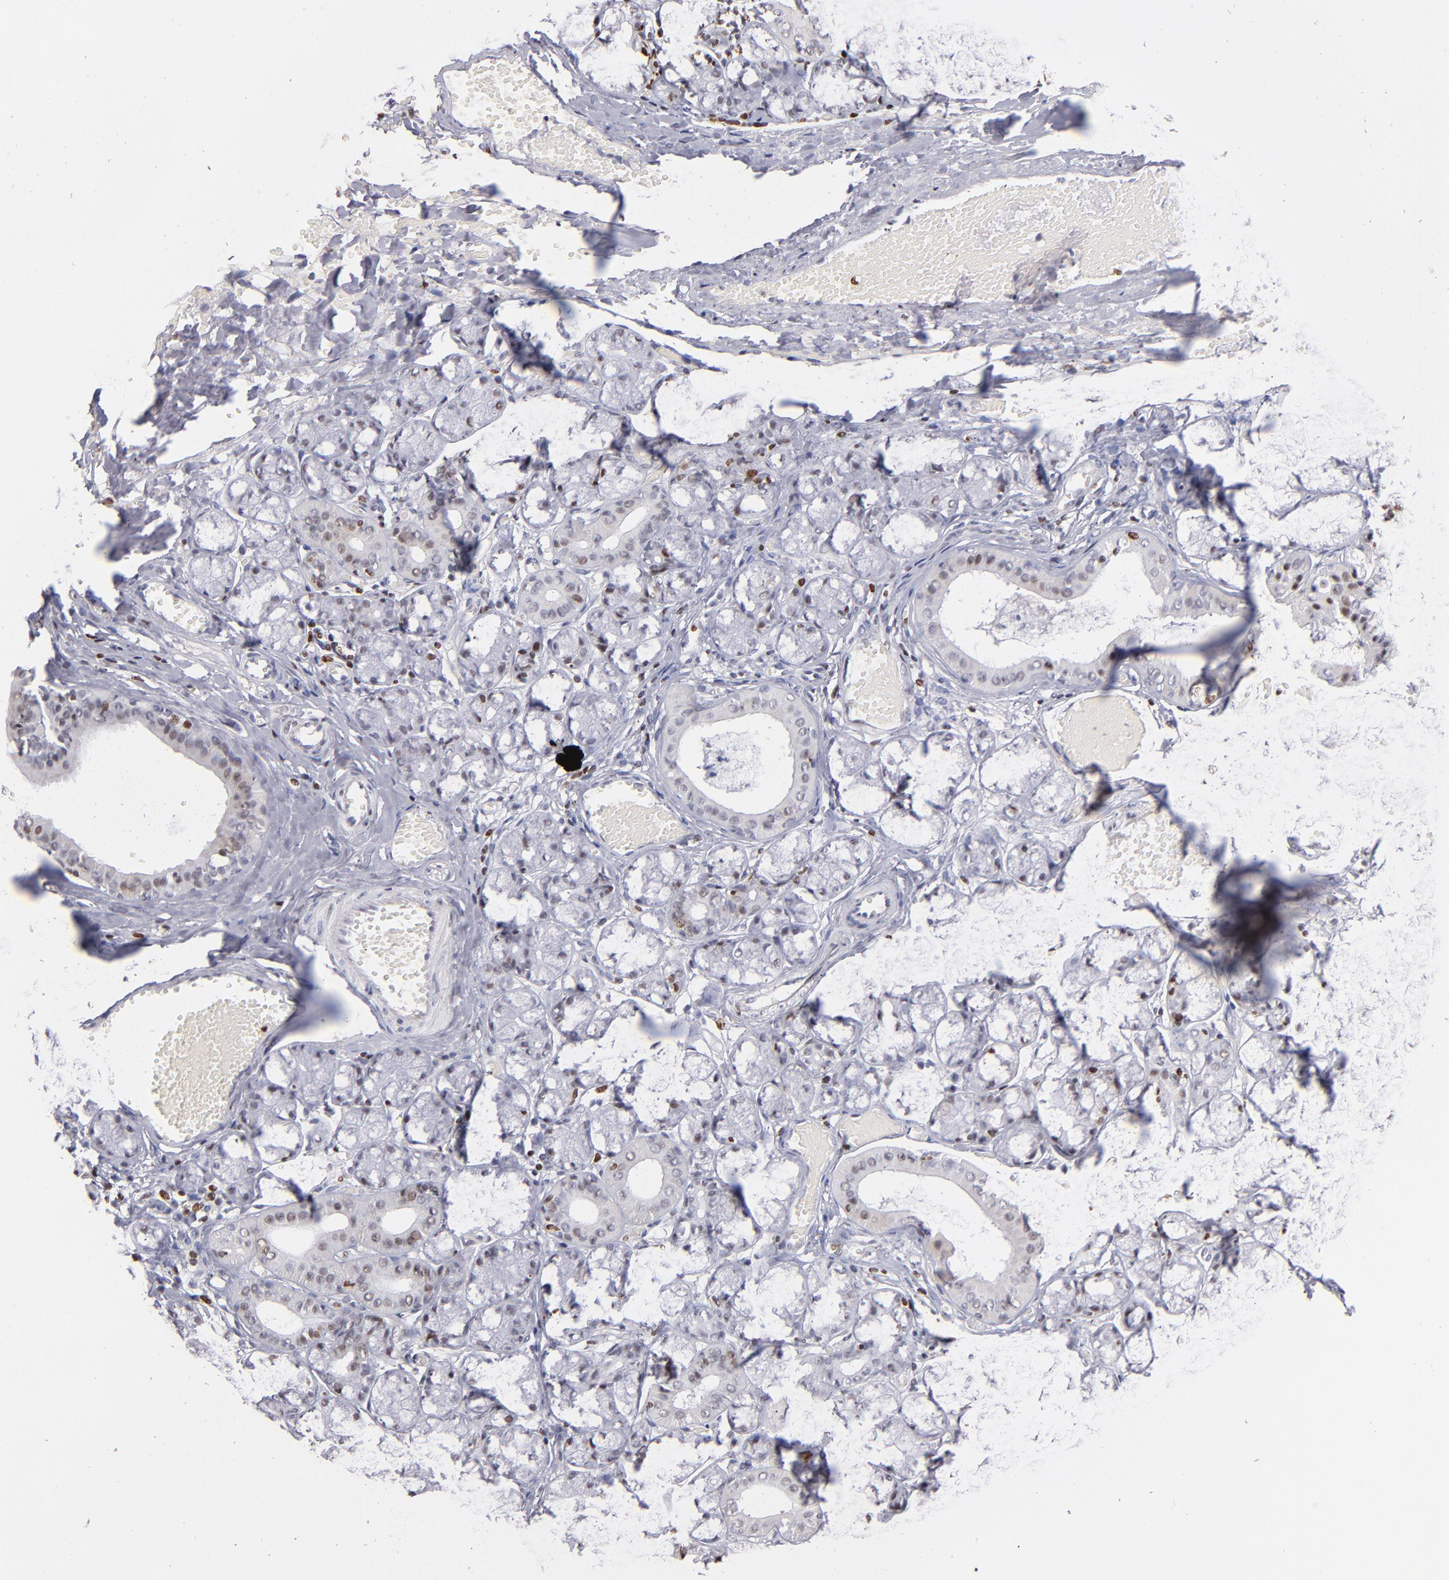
{"staining": {"intensity": "moderate", "quantity": "25%-75%", "location": "nuclear"}, "tissue": "salivary gland", "cell_type": "Glandular cells", "image_type": "normal", "snomed": [{"axis": "morphology", "description": "Normal tissue, NOS"}, {"axis": "topography", "description": "Salivary gland"}], "caption": "The histopathology image displays staining of unremarkable salivary gland, revealing moderate nuclear protein positivity (brown color) within glandular cells. Immunohistochemistry (ihc) stains the protein of interest in brown and the nuclei are stained blue.", "gene": "POLA1", "patient": {"sex": "female", "age": 24}}